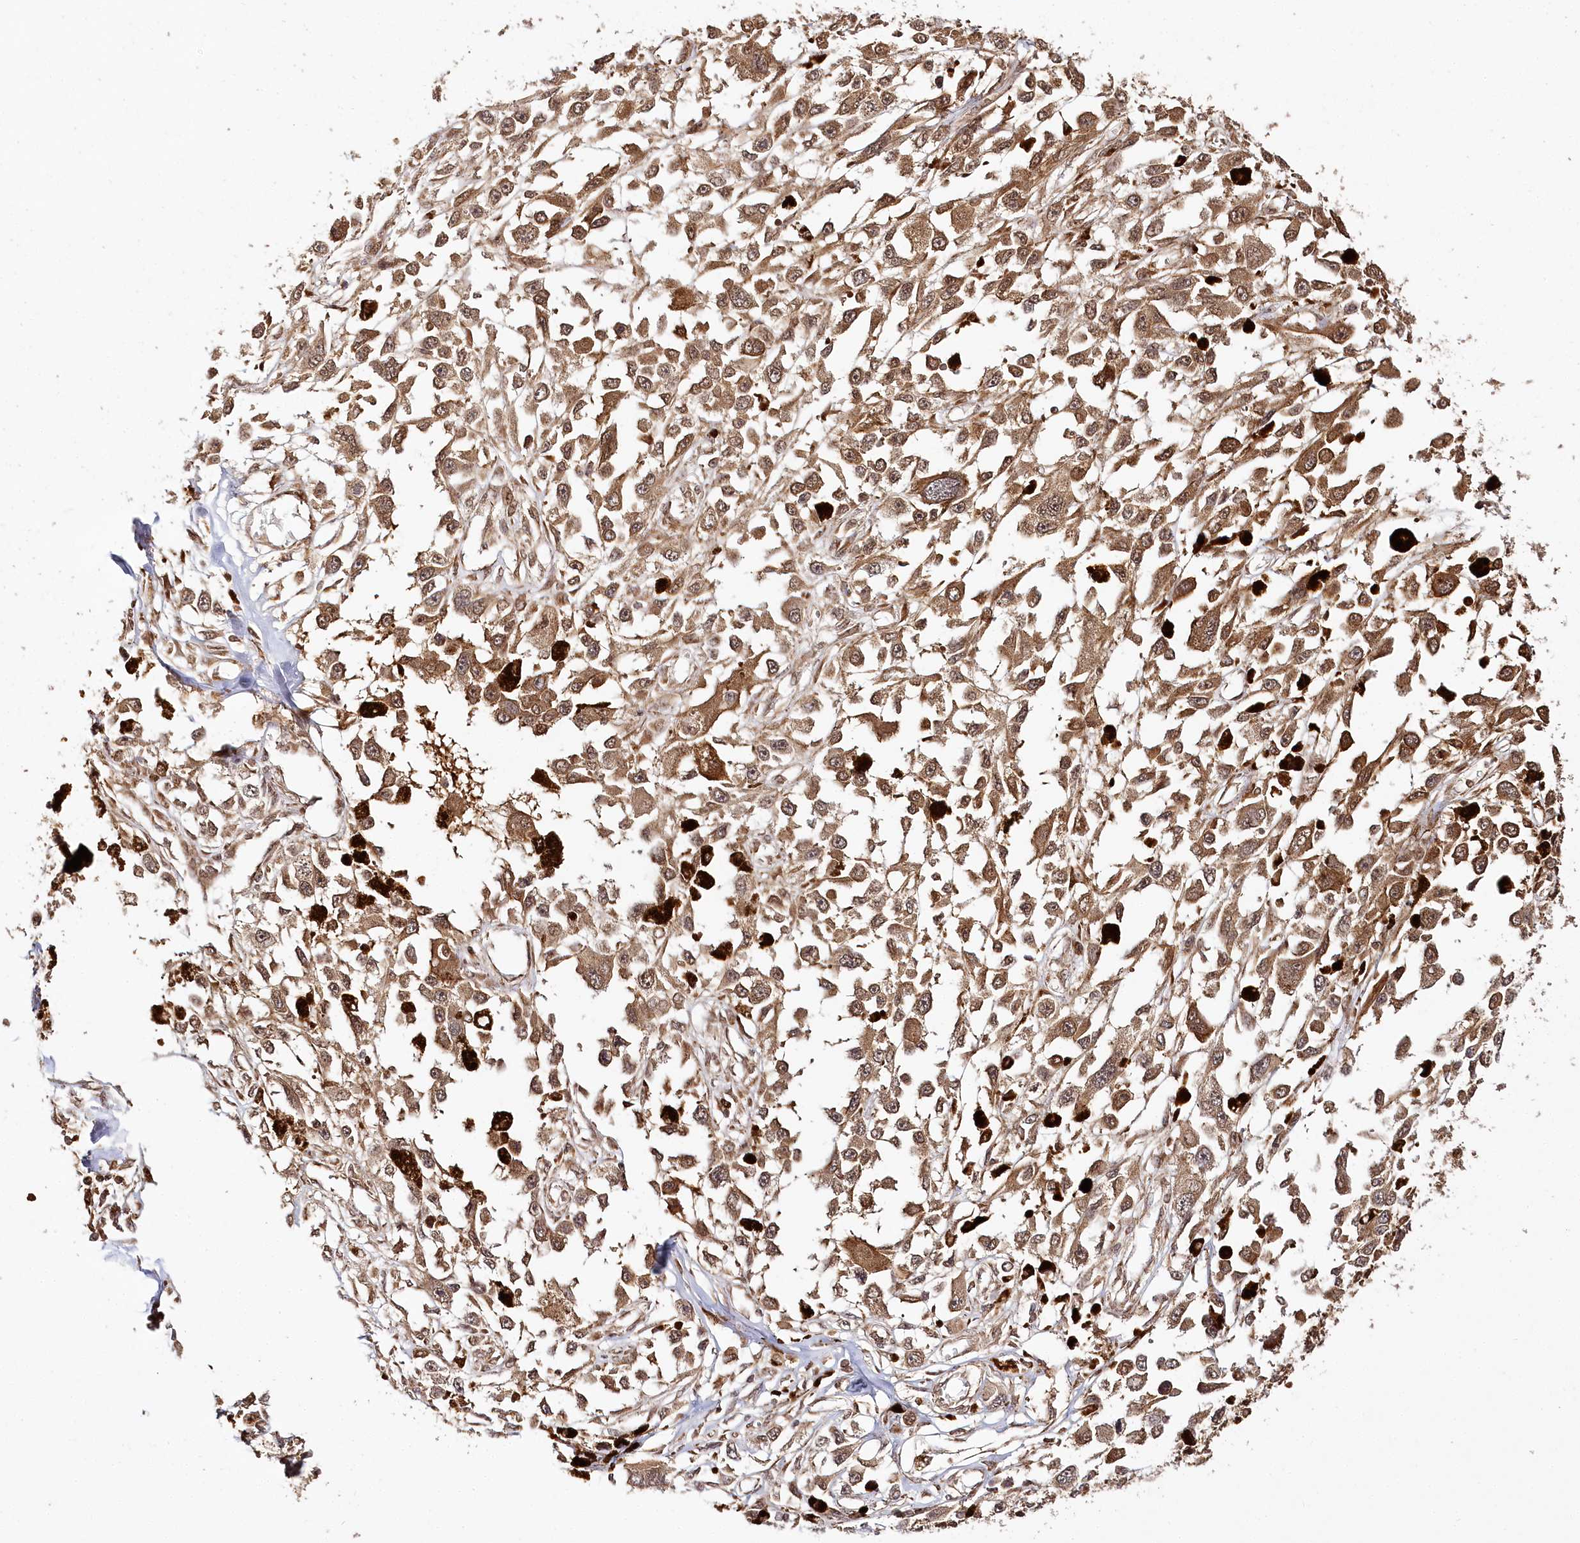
{"staining": {"intensity": "moderate", "quantity": ">75%", "location": "cytoplasmic/membranous,nuclear"}, "tissue": "melanoma", "cell_type": "Tumor cells", "image_type": "cancer", "snomed": [{"axis": "morphology", "description": "Malignant melanoma, Metastatic site"}, {"axis": "topography", "description": "Lymph node"}], "caption": "The immunohistochemical stain highlights moderate cytoplasmic/membranous and nuclear positivity in tumor cells of malignant melanoma (metastatic site) tissue.", "gene": "ULK2", "patient": {"sex": "male", "age": 59}}